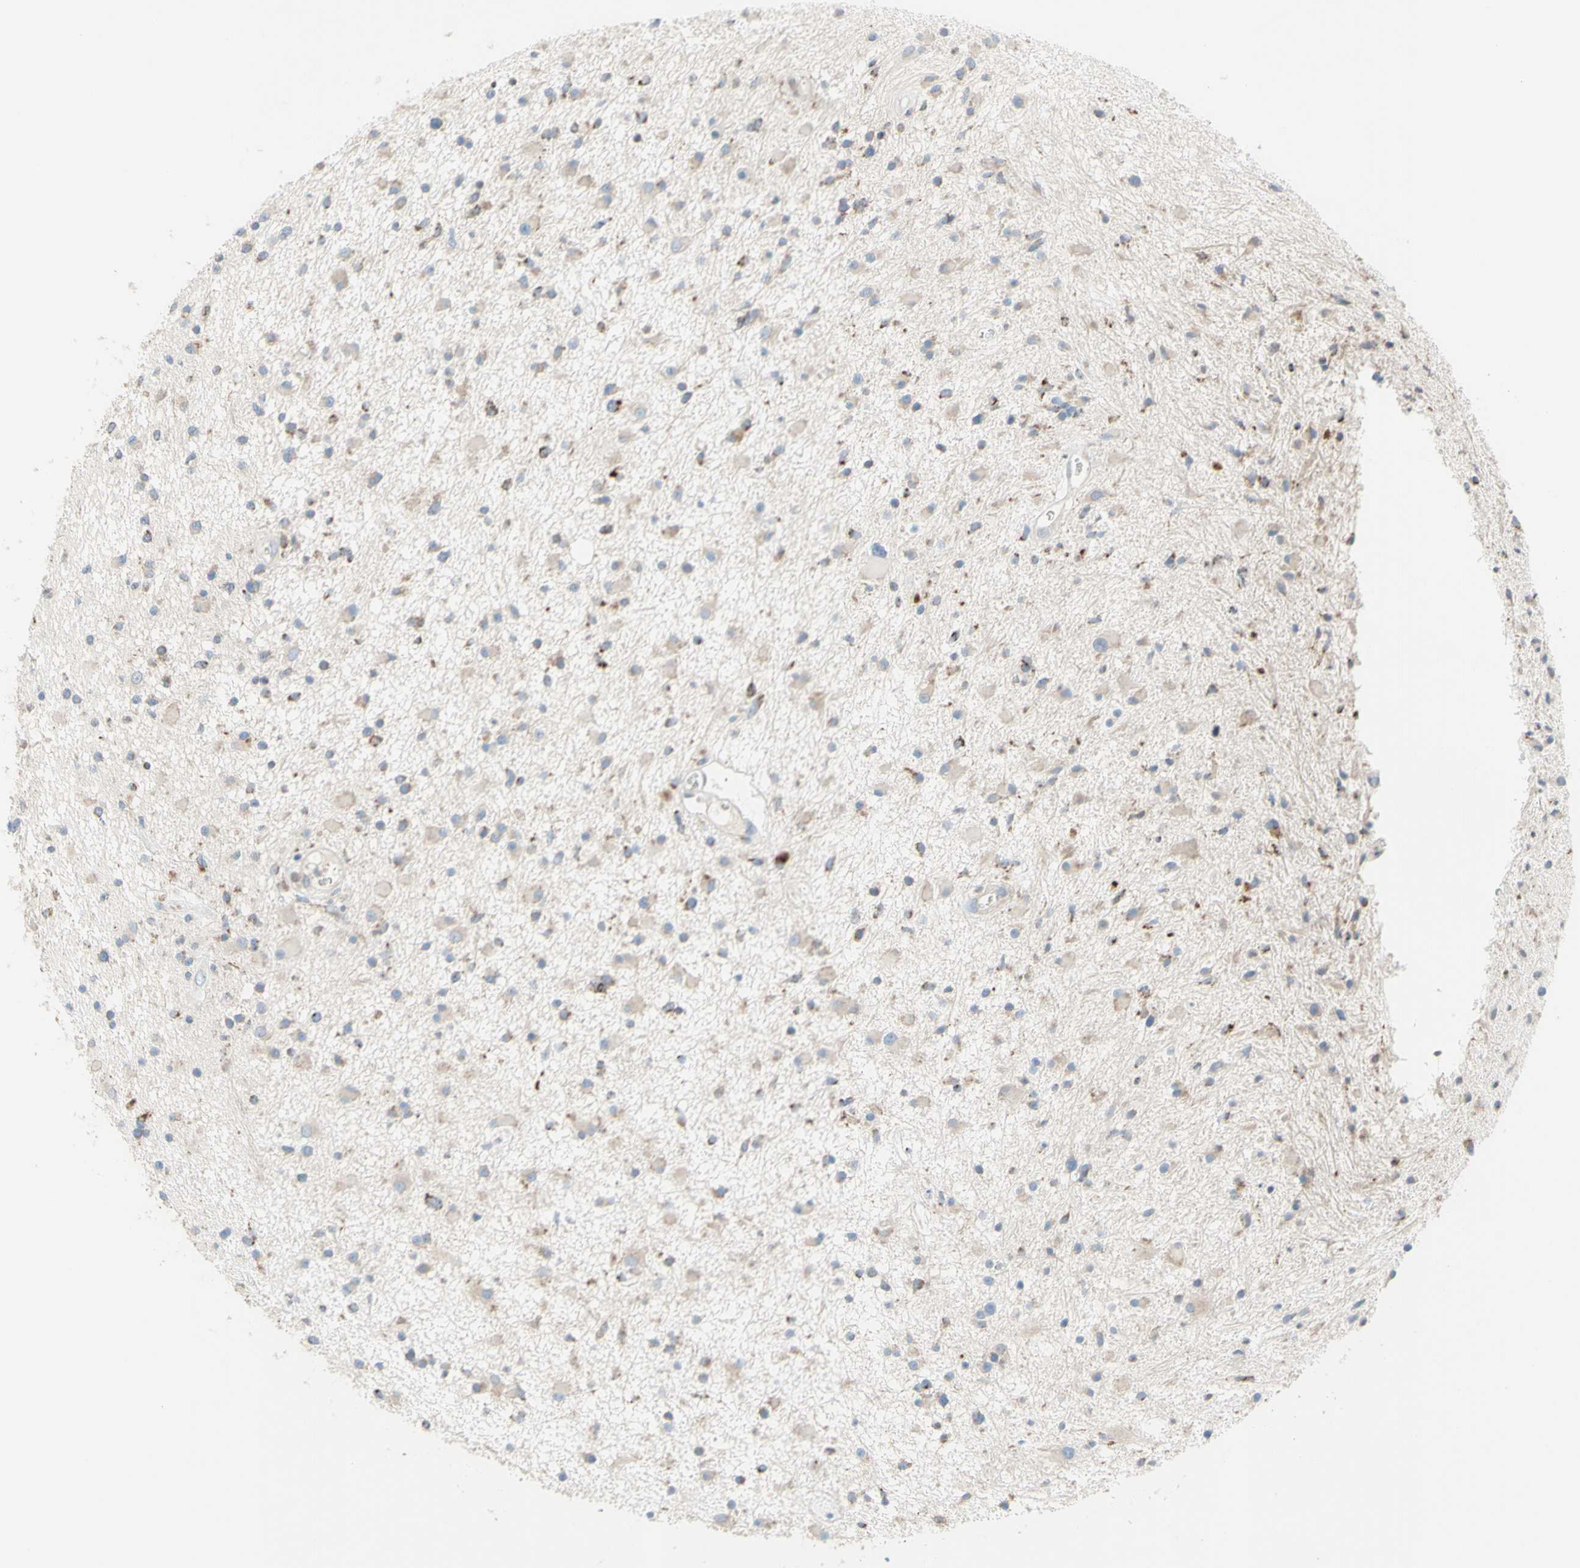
{"staining": {"intensity": "weak", "quantity": "25%-75%", "location": "cytoplasmic/membranous"}, "tissue": "glioma", "cell_type": "Tumor cells", "image_type": "cancer", "snomed": [{"axis": "morphology", "description": "Glioma, malignant, High grade"}, {"axis": "topography", "description": "Brain"}], "caption": "Human malignant glioma (high-grade) stained for a protein (brown) exhibits weak cytoplasmic/membranous positive staining in about 25%-75% of tumor cells.", "gene": "MFF", "patient": {"sex": "male", "age": 33}}